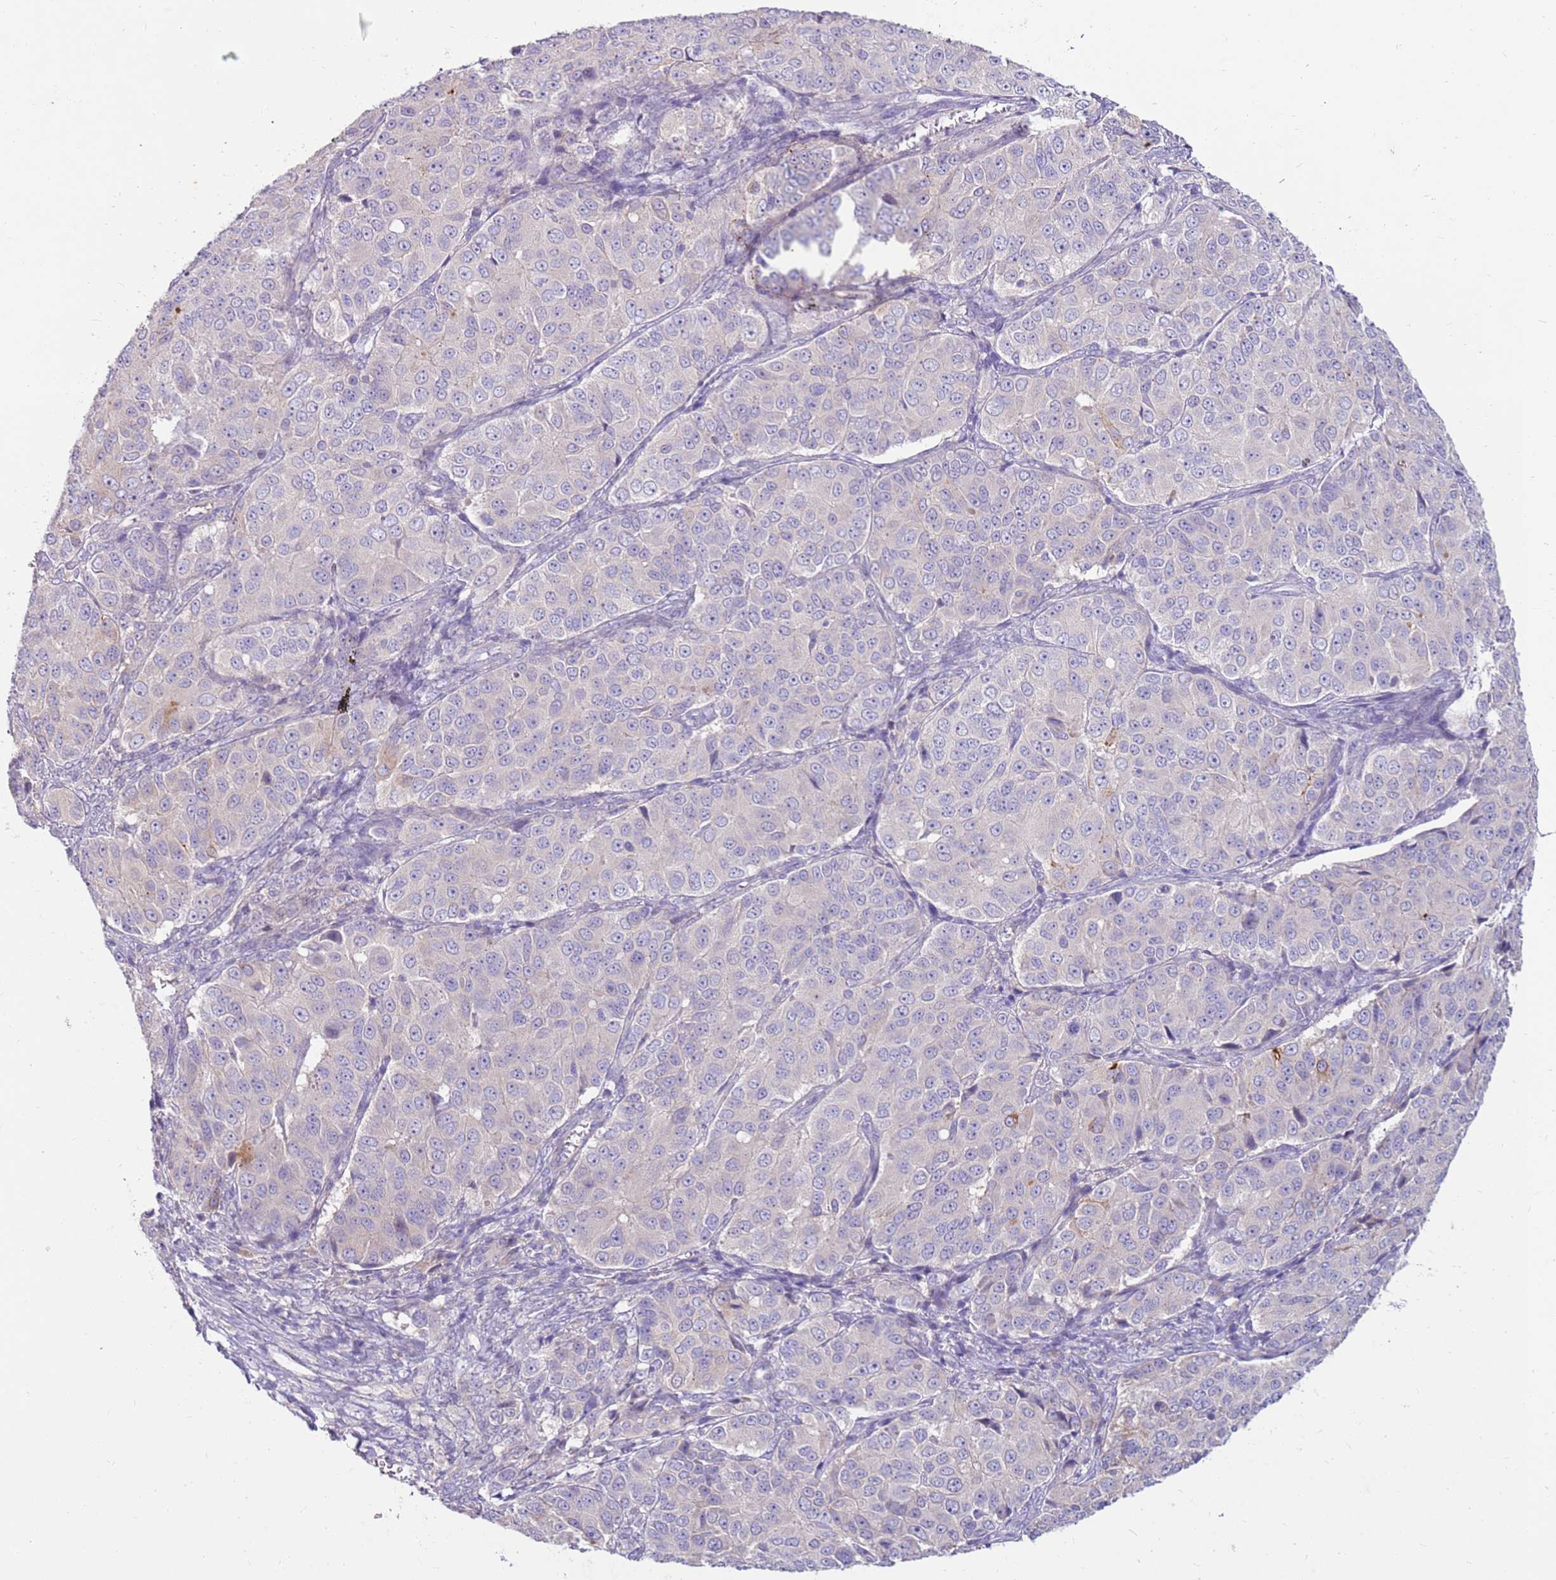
{"staining": {"intensity": "negative", "quantity": "none", "location": "none"}, "tissue": "ovarian cancer", "cell_type": "Tumor cells", "image_type": "cancer", "snomed": [{"axis": "morphology", "description": "Carcinoma, endometroid"}, {"axis": "topography", "description": "Ovary"}], "caption": "Micrograph shows no protein positivity in tumor cells of ovarian cancer (endometroid carcinoma) tissue.", "gene": "SLC44A4", "patient": {"sex": "female", "age": 51}}